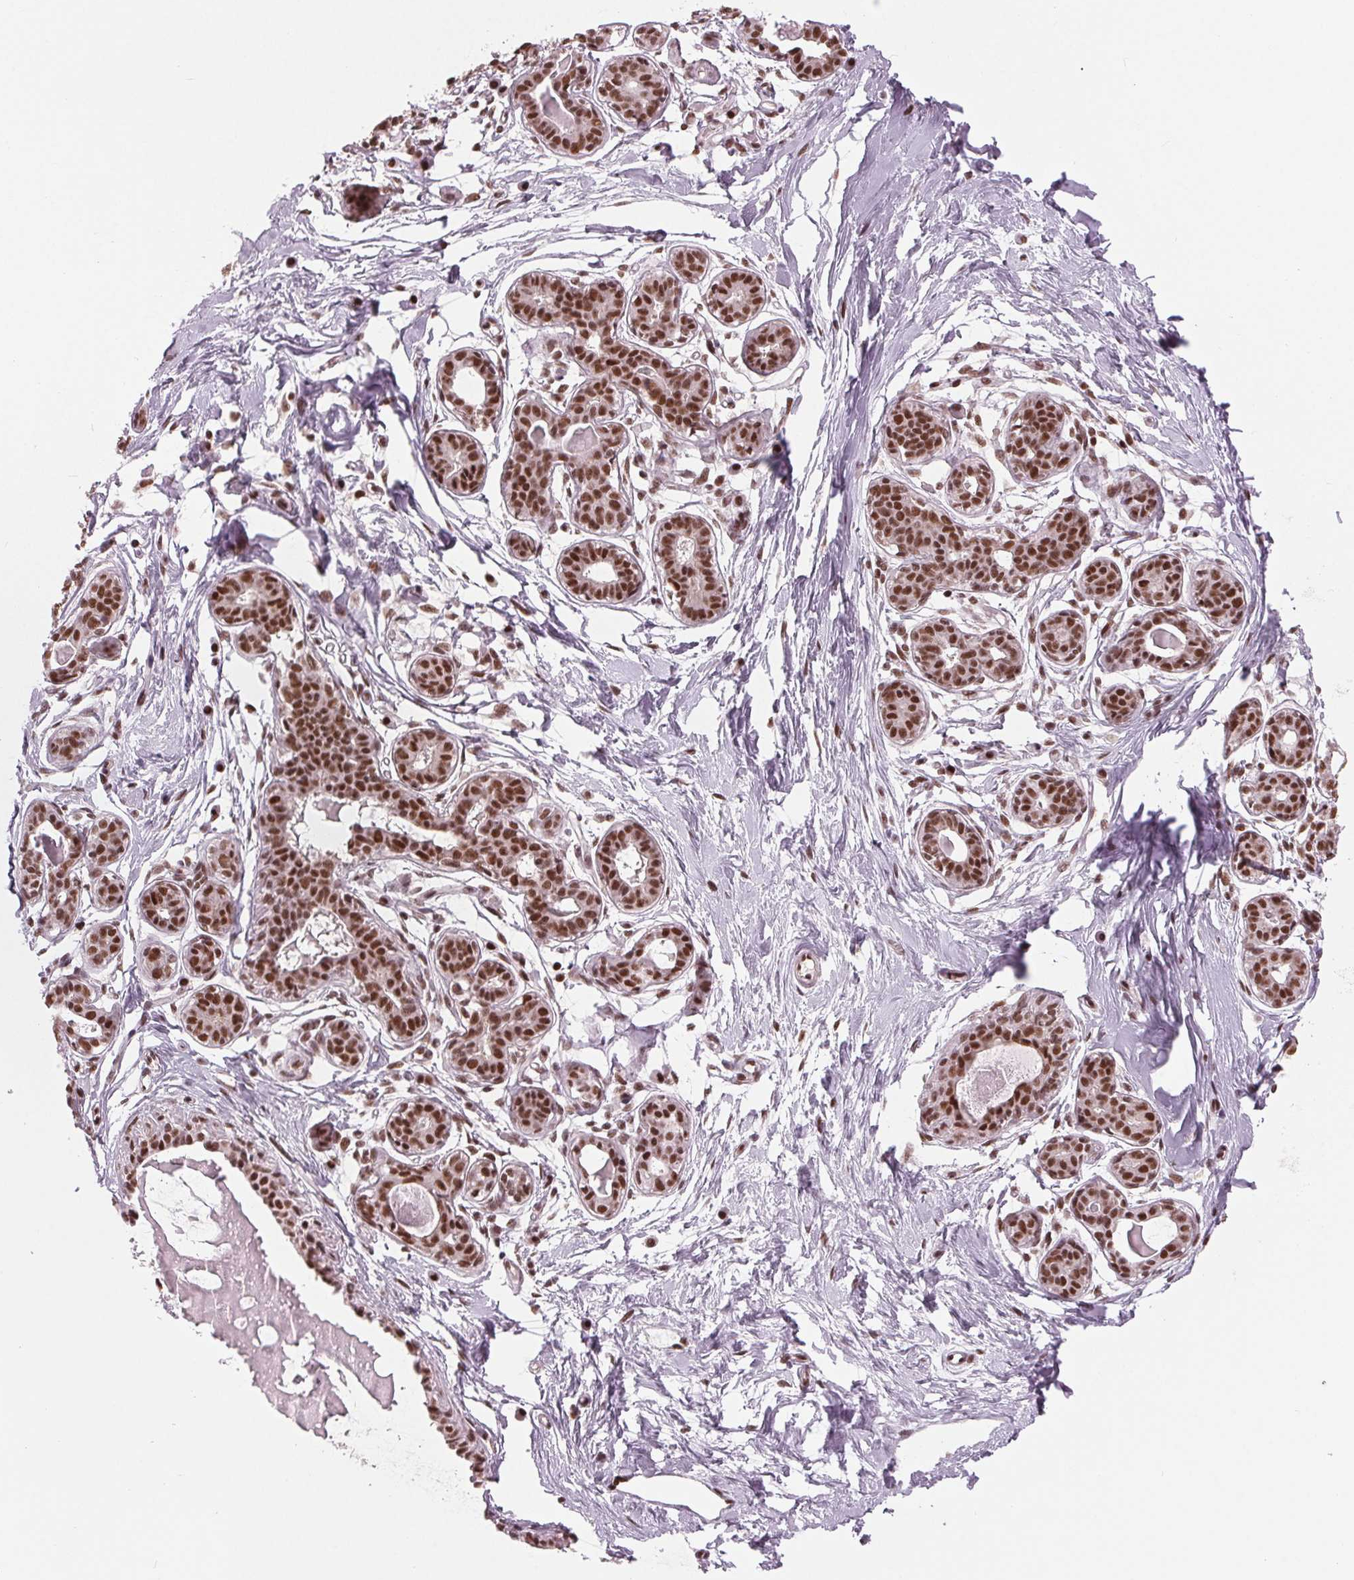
{"staining": {"intensity": "moderate", "quantity": "25%-75%", "location": "nuclear"}, "tissue": "breast", "cell_type": "Adipocytes", "image_type": "normal", "snomed": [{"axis": "morphology", "description": "Normal tissue, NOS"}, {"axis": "topography", "description": "Breast"}], "caption": "High-magnification brightfield microscopy of benign breast stained with DAB (3,3'-diaminobenzidine) (brown) and counterstained with hematoxylin (blue). adipocytes exhibit moderate nuclear expression is appreciated in about25%-75% of cells.", "gene": "LSM2", "patient": {"sex": "female", "age": 45}}